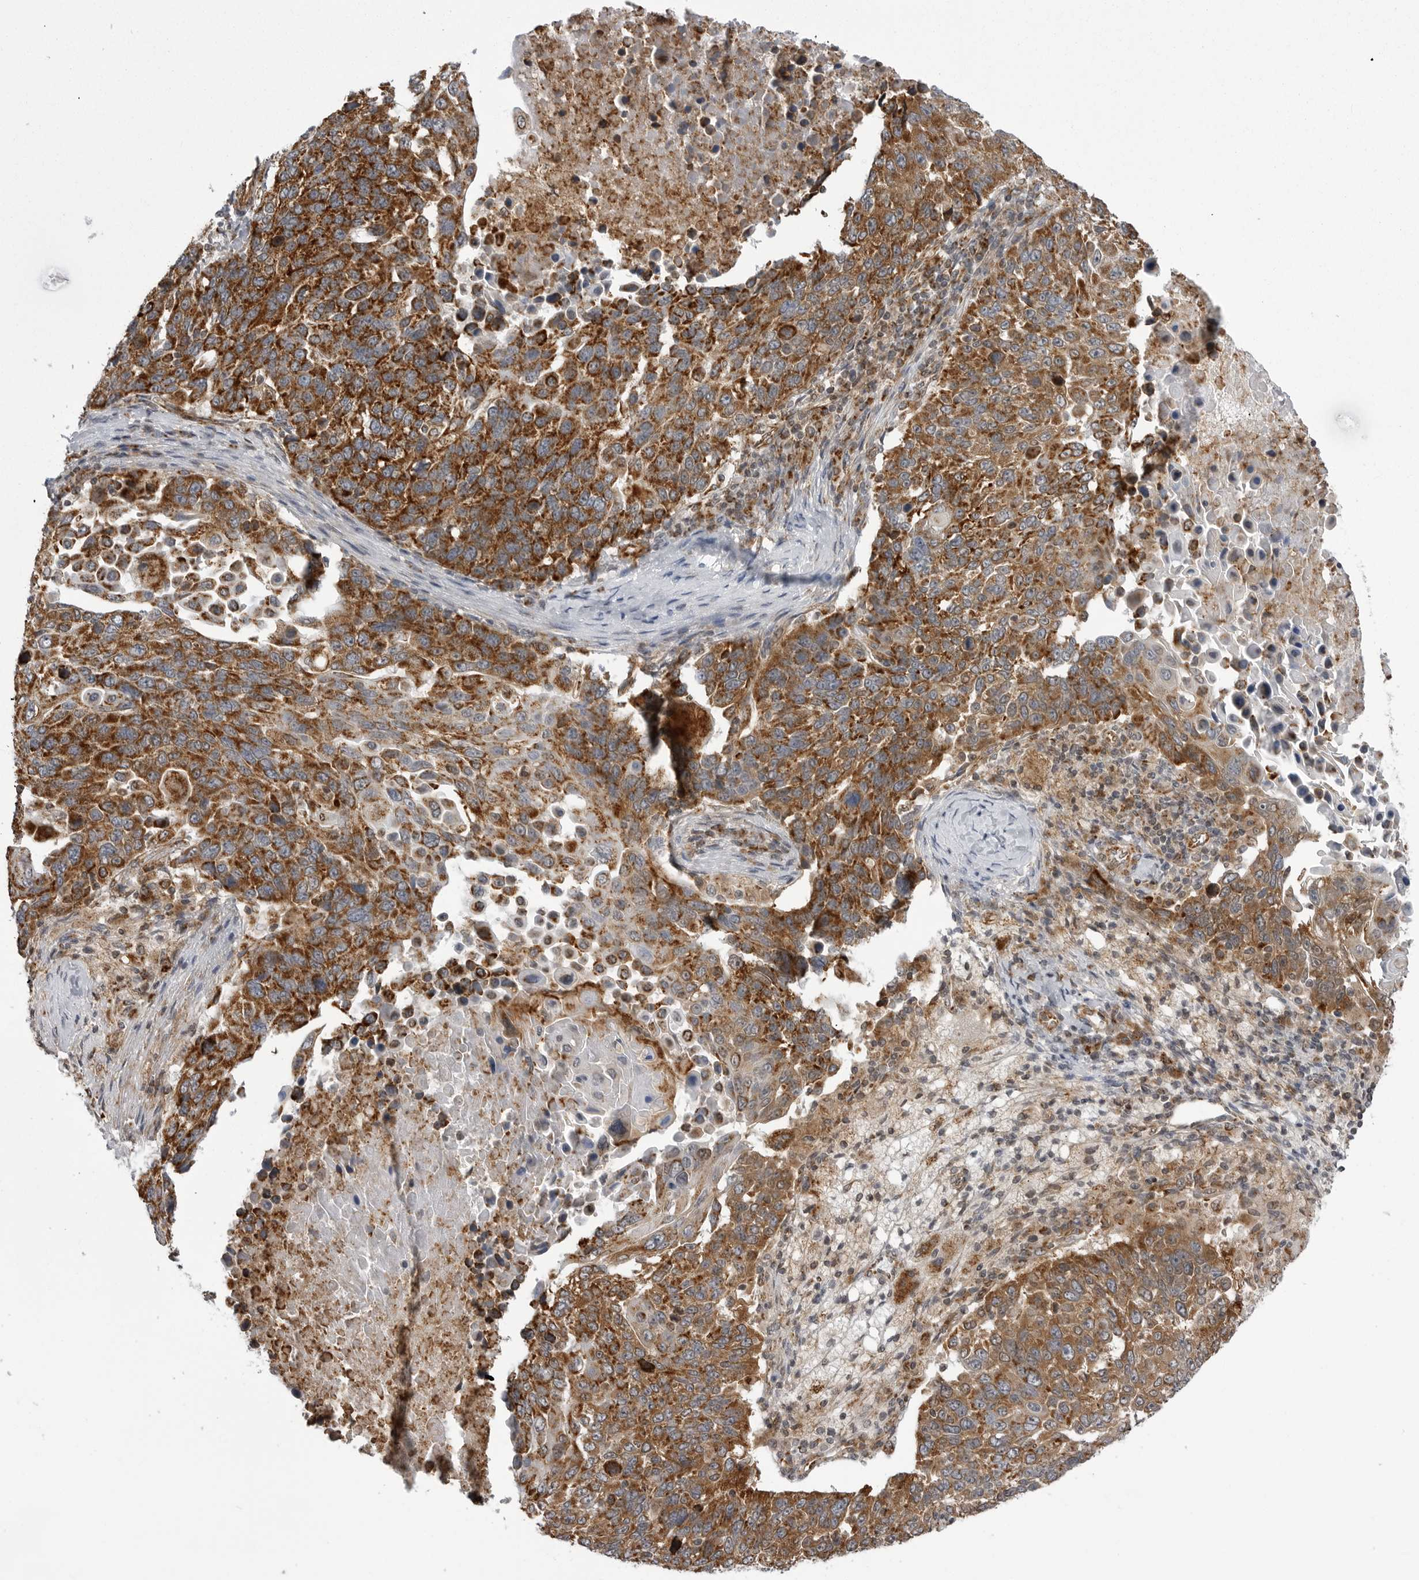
{"staining": {"intensity": "strong", "quantity": ">75%", "location": "cytoplasmic/membranous"}, "tissue": "lung cancer", "cell_type": "Tumor cells", "image_type": "cancer", "snomed": [{"axis": "morphology", "description": "Squamous cell carcinoma, NOS"}, {"axis": "topography", "description": "Lung"}], "caption": "IHC staining of lung cancer, which displays high levels of strong cytoplasmic/membranous staining in approximately >75% of tumor cells indicating strong cytoplasmic/membranous protein staining. The staining was performed using DAB (3,3'-diaminobenzidine) (brown) for protein detection and nuclei were counterstained in hematoxylin (blue).", "gene": "FH", "patient": {"sex": "male", "age": 66}}